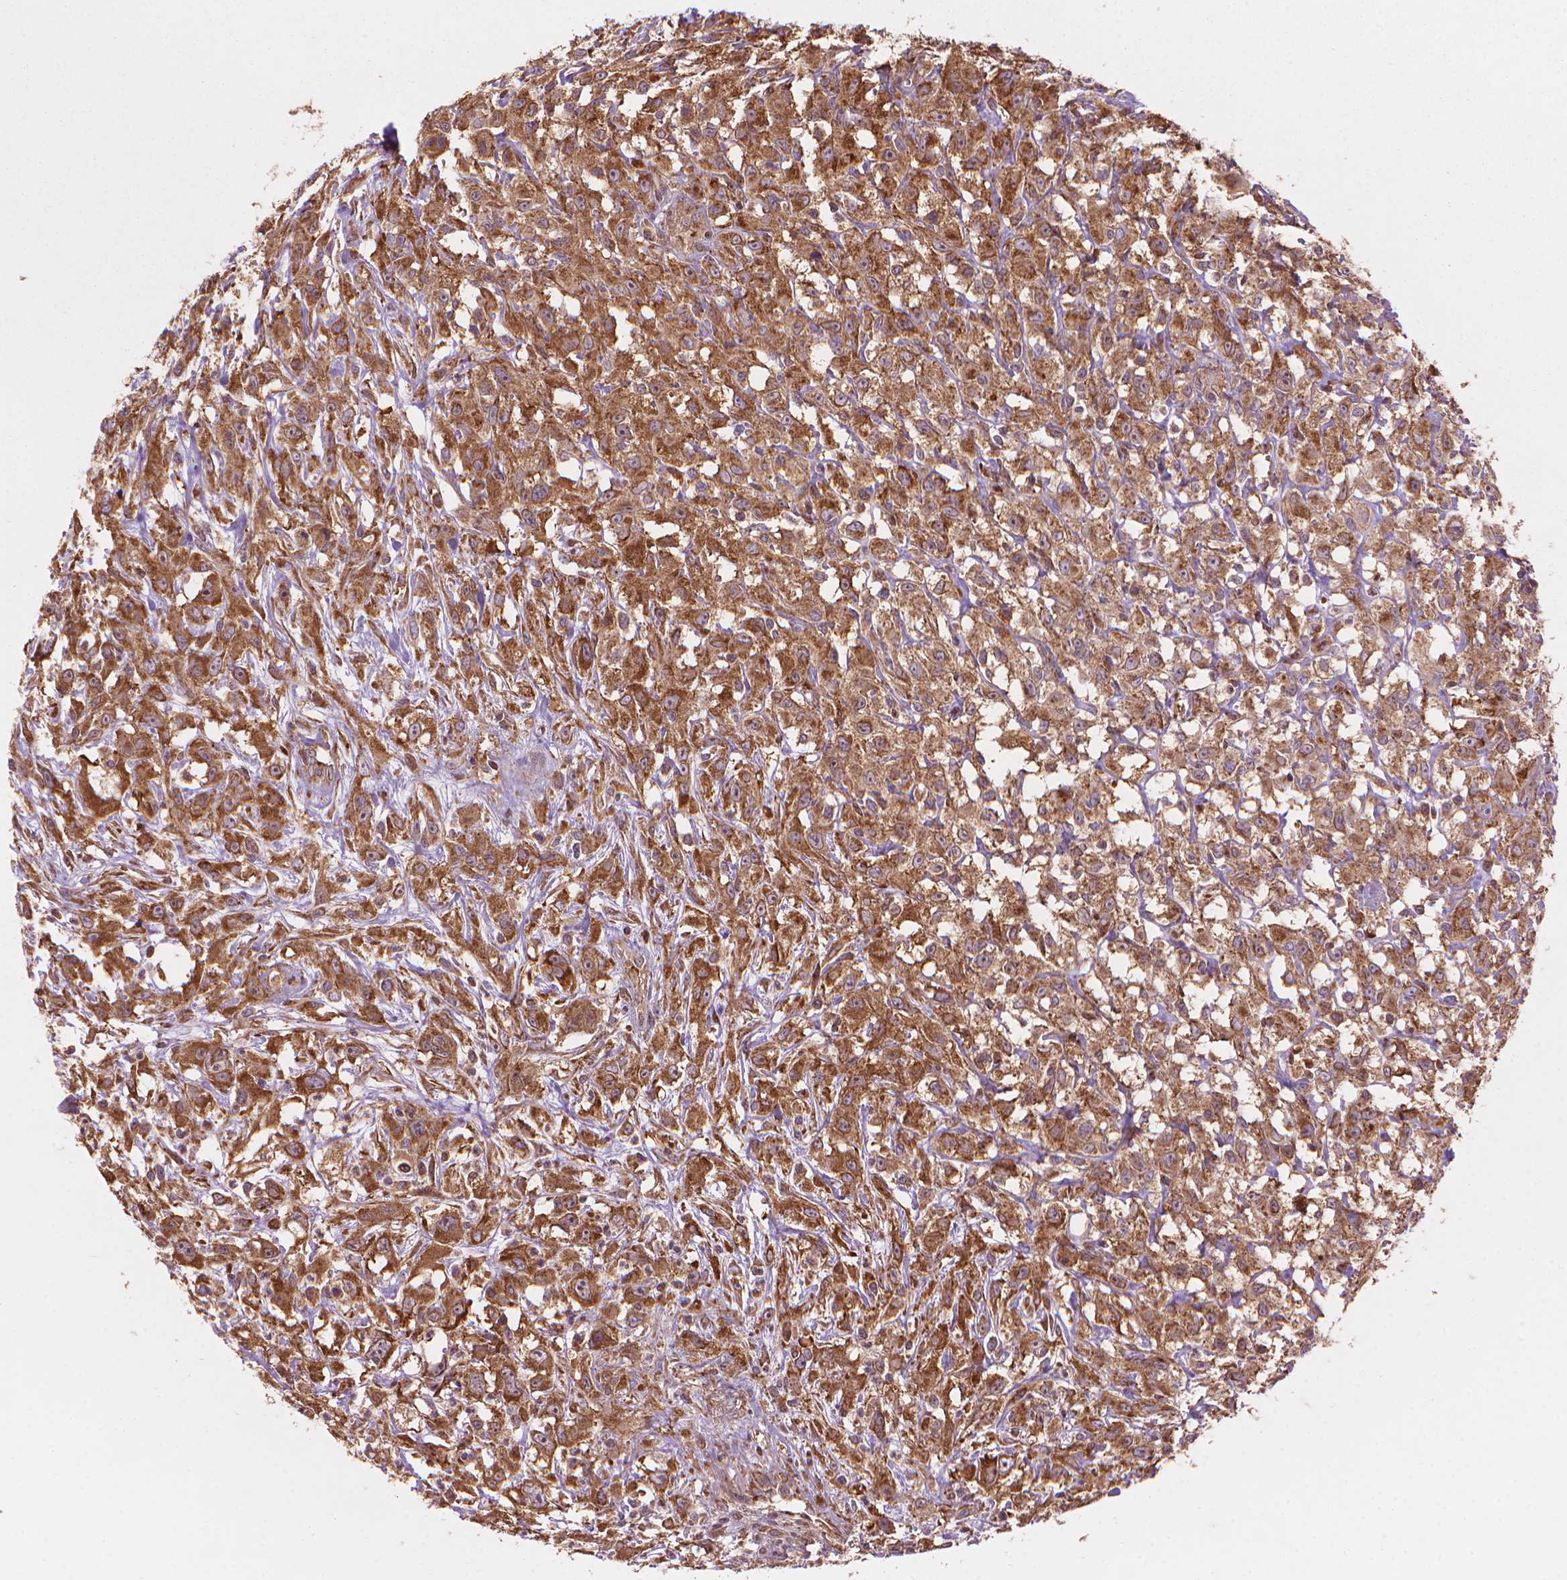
{"staining": {"intensity": "moderate", "quantity": ">75%", "location": "cytoplasmic/membranous"}, "tissue": "head and neck cancer", "cell_type": "Tumor cells", "image_type": "cancer", "snomed": [{"axis": "morphology", "description": "Squamous cell carcinoma, NOS"}, {"axis": "morphology", "description": "Squamous cell carcinoma, metastatic, NOS"}, {"axis": "topography", "description": "Oral tissue"}, {"axis": "topography", "description": "Head-Neck"}], "caption": "This micrograph exhibits head and neck metastatic squamous cell carcinoma stained with immunohistochemistry (IHC) to label a protein in brown. The cytoplasmic/membranous of tumor cells show moderate positivity for the protein. Nuclei are counter-stained blue.", "gene": "VARS2", "patient": {"sex": "female", "age": 85}}